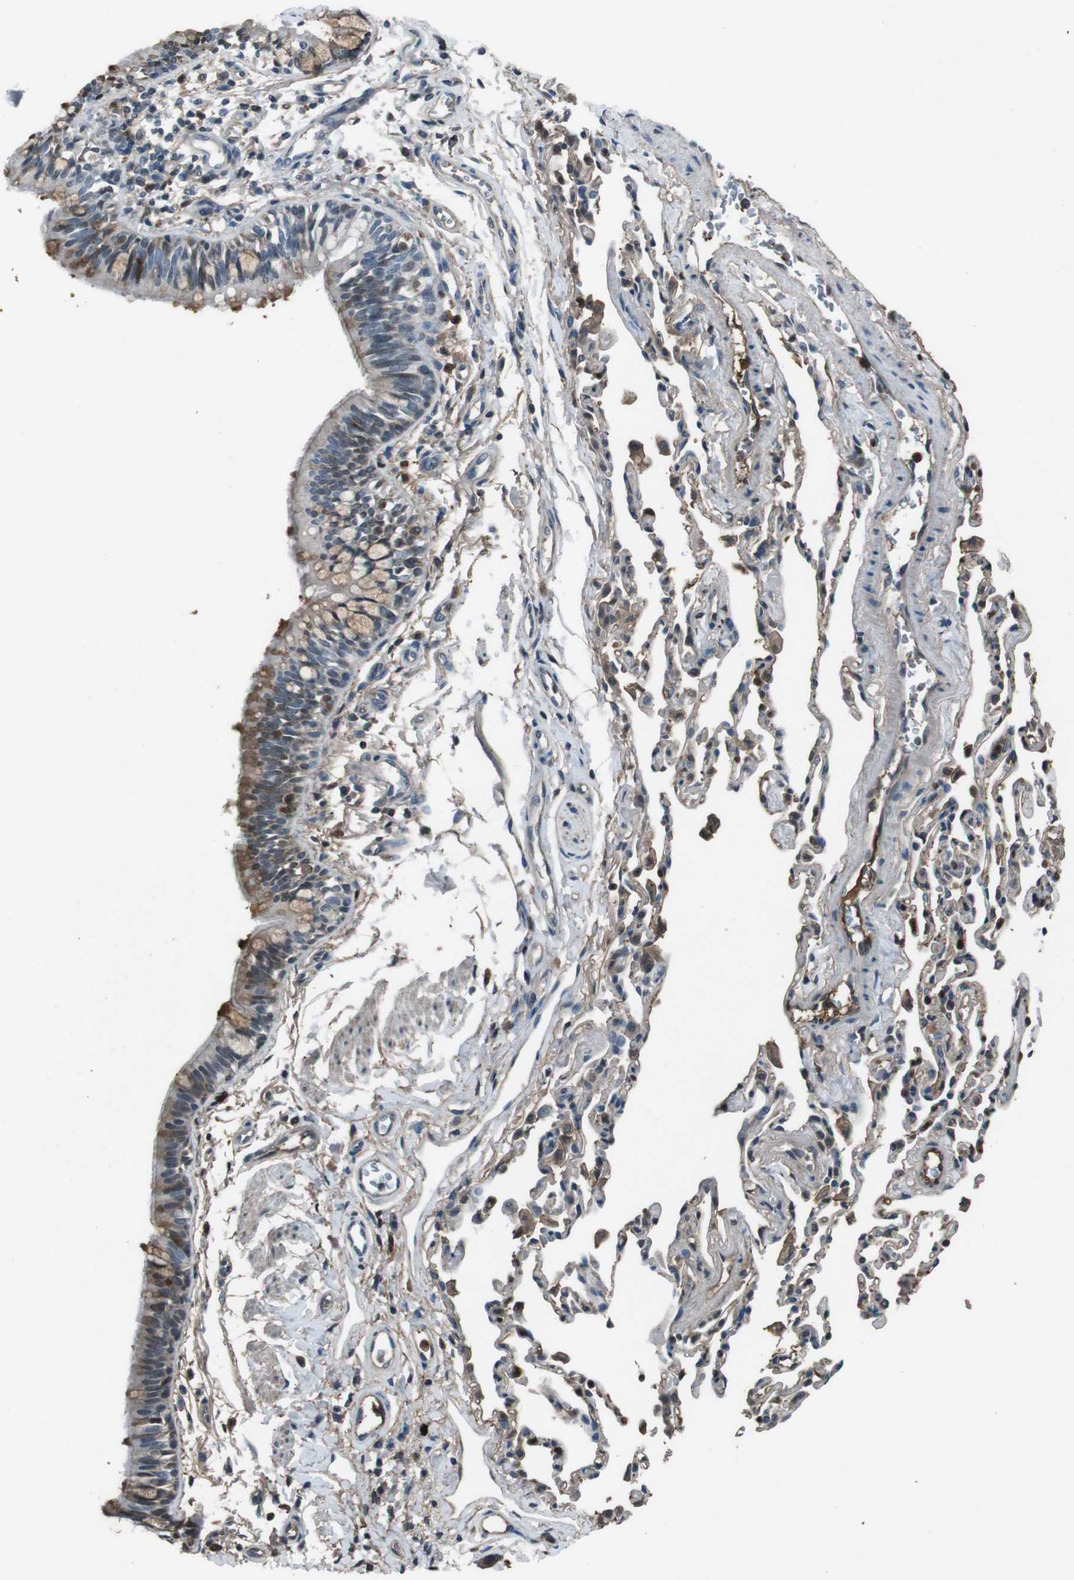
{"staining": {"intensity": "weak", "quantity": "25%-75%", "location": "cytoplasmic/membranous"}, "tissue": "bronchus", "cell_type": "Respiratory epithelial cells", "image_type": "normal", "snomed": [{"axis": "morphology", "description": "Normal tissue, NOS"}, {"axis": "topography", "description": "Bronchus"}, {"axis": "topography", "description": "Lung"}], "caption": "Protein expression analysis of benign human bronchus reveals weak cytoplasmic/membranous expression in approximately 25%-75% of respiratory epithelial cells.", "gene": "UGT1A6", "patient": {"sex": "male", "age": 64}}